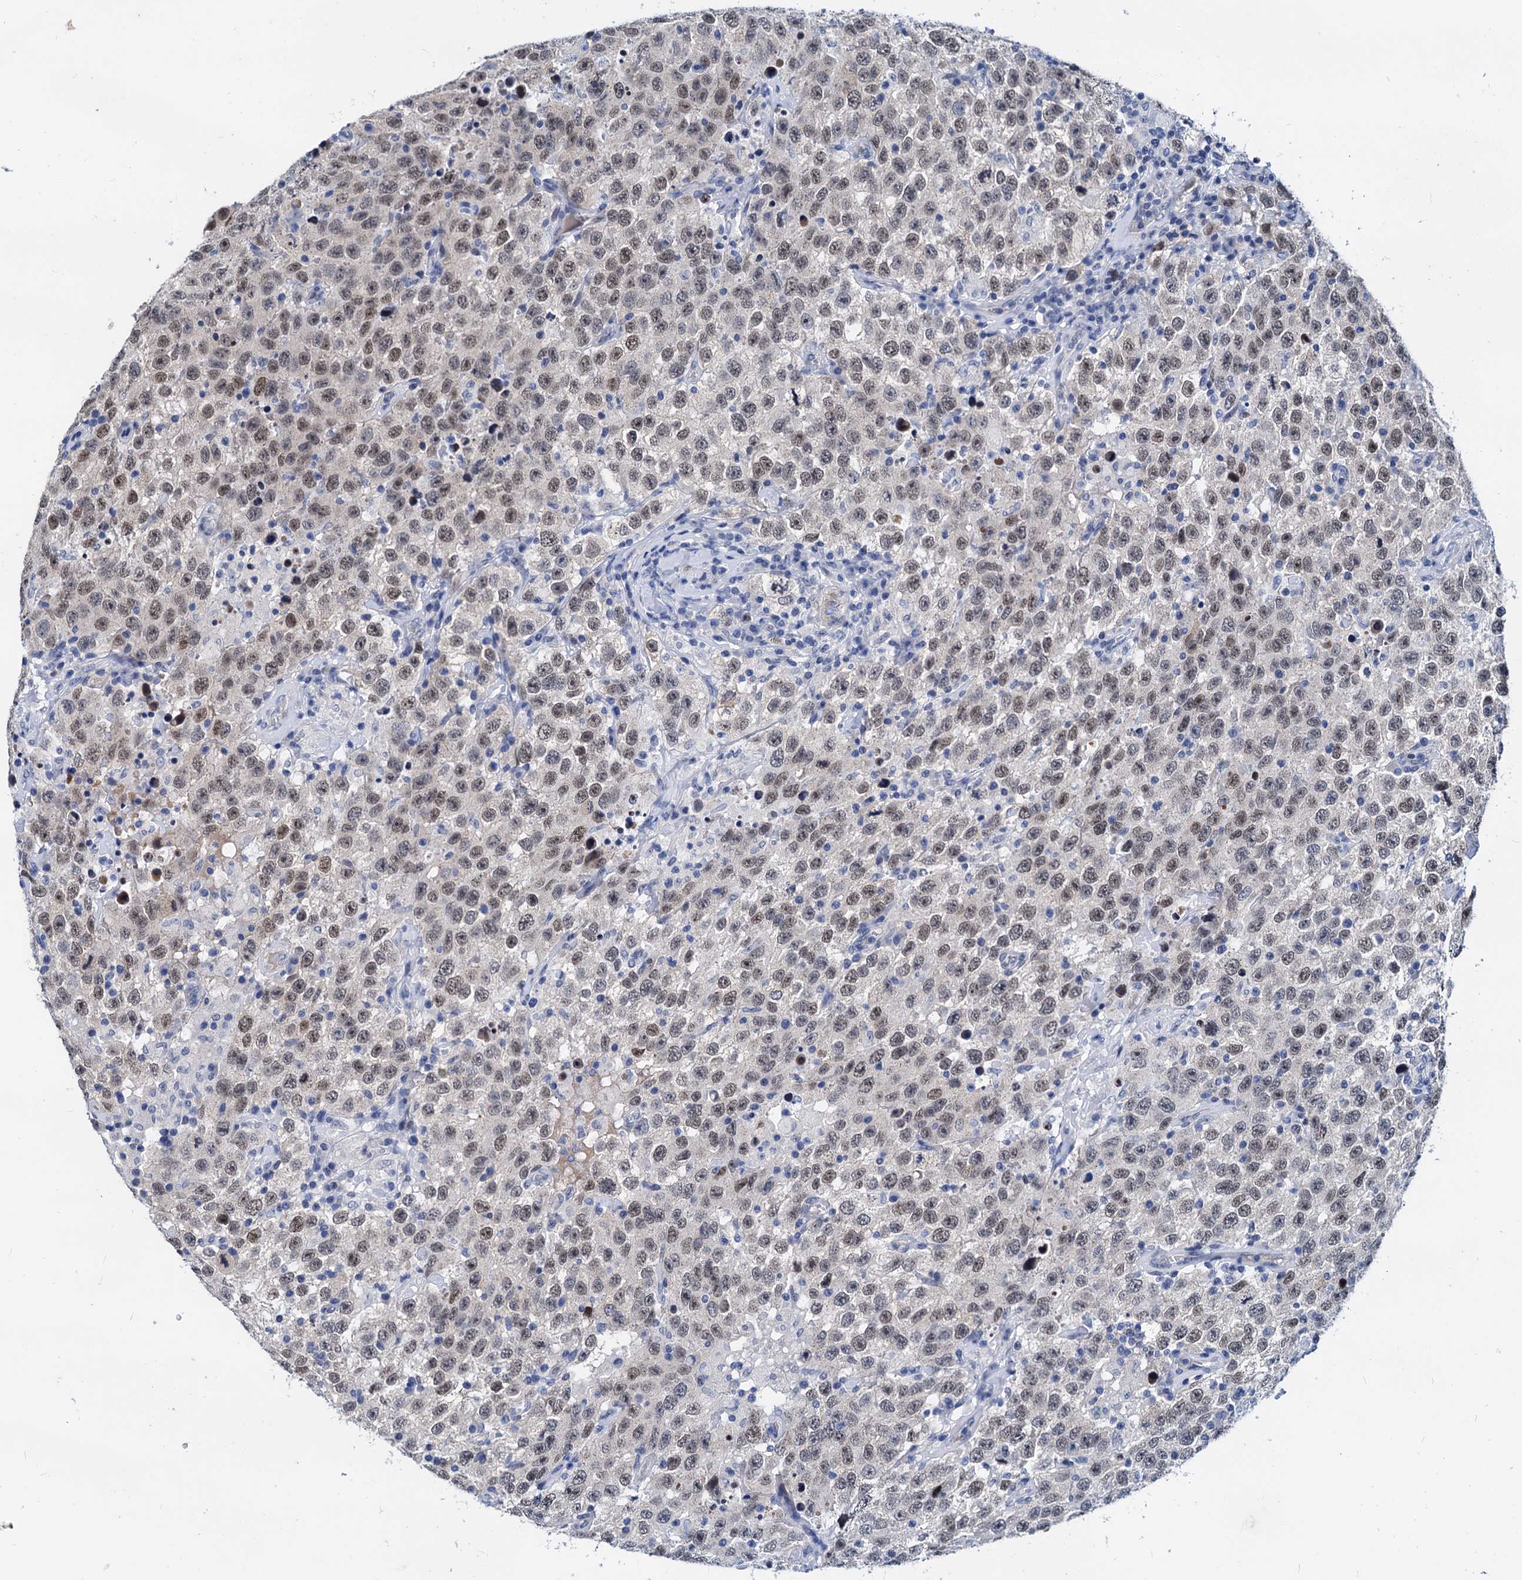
{"staining": {"intensity": "negative", "quantity": "none", "location": "none"}, "tissue": "testis cancer", "cell_type": "Tumor cells", "image_type": "cancer", "snomed": [{"axis": "morphology", "description": "Seminoma, NOS"}, {"axis": "topography", "description": "Testis"}], "caption": "The immunohistochemistry (IHC) histopathology image has no significant positivity in tumor cells of testis cancer tissue.", "gene": "HSF2", "patient": {"sex": "male", "age": 41}}